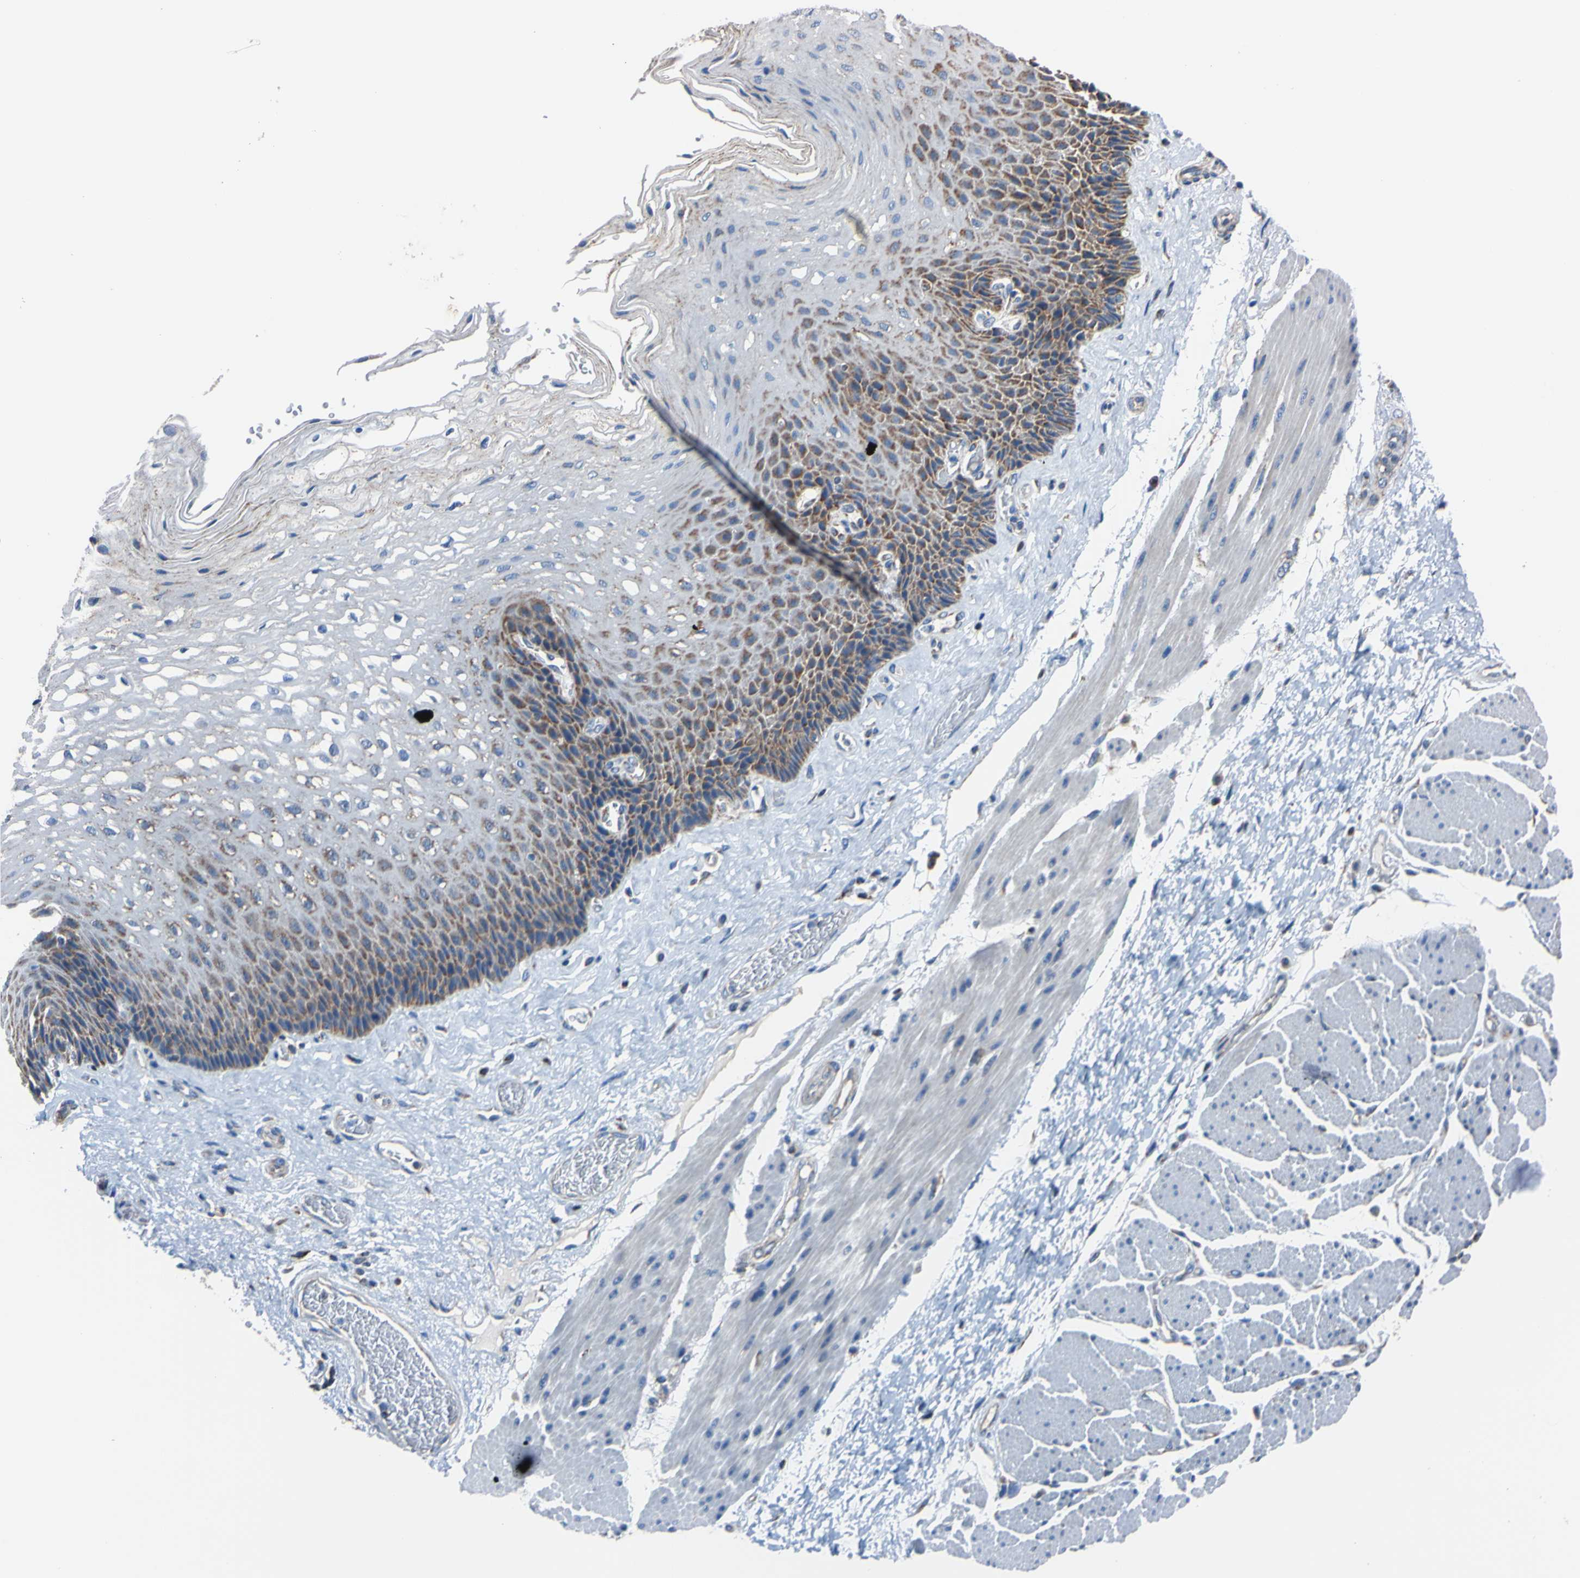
{"staining": {"intensity": "strong", "quantity": "25%-75%", "location": "cytoplasmic/membranous"}, "tissue": "esophagus", "cell_type": "Squamous epithelial cells", "image_type": "normal", "snomed": [{"axis": "morphology", "description": "Normal tissue, NOS"}, {"axis": "topography", "description": "Esophagus"}], "caption": "Unremarkable esophagus shows strong cytoplasmic/membranous expression in about 25%-75% of squamous epithelial cells, visualized by immunohistochemistry. The staining was performed using DAB (3,3'-diaminobenzidine), with brown indicating positive protein expression. Nuclei are stained blue with hematoxylin.", "gene": "CLPP", "patient": {"sex": "female", "age": 72}}